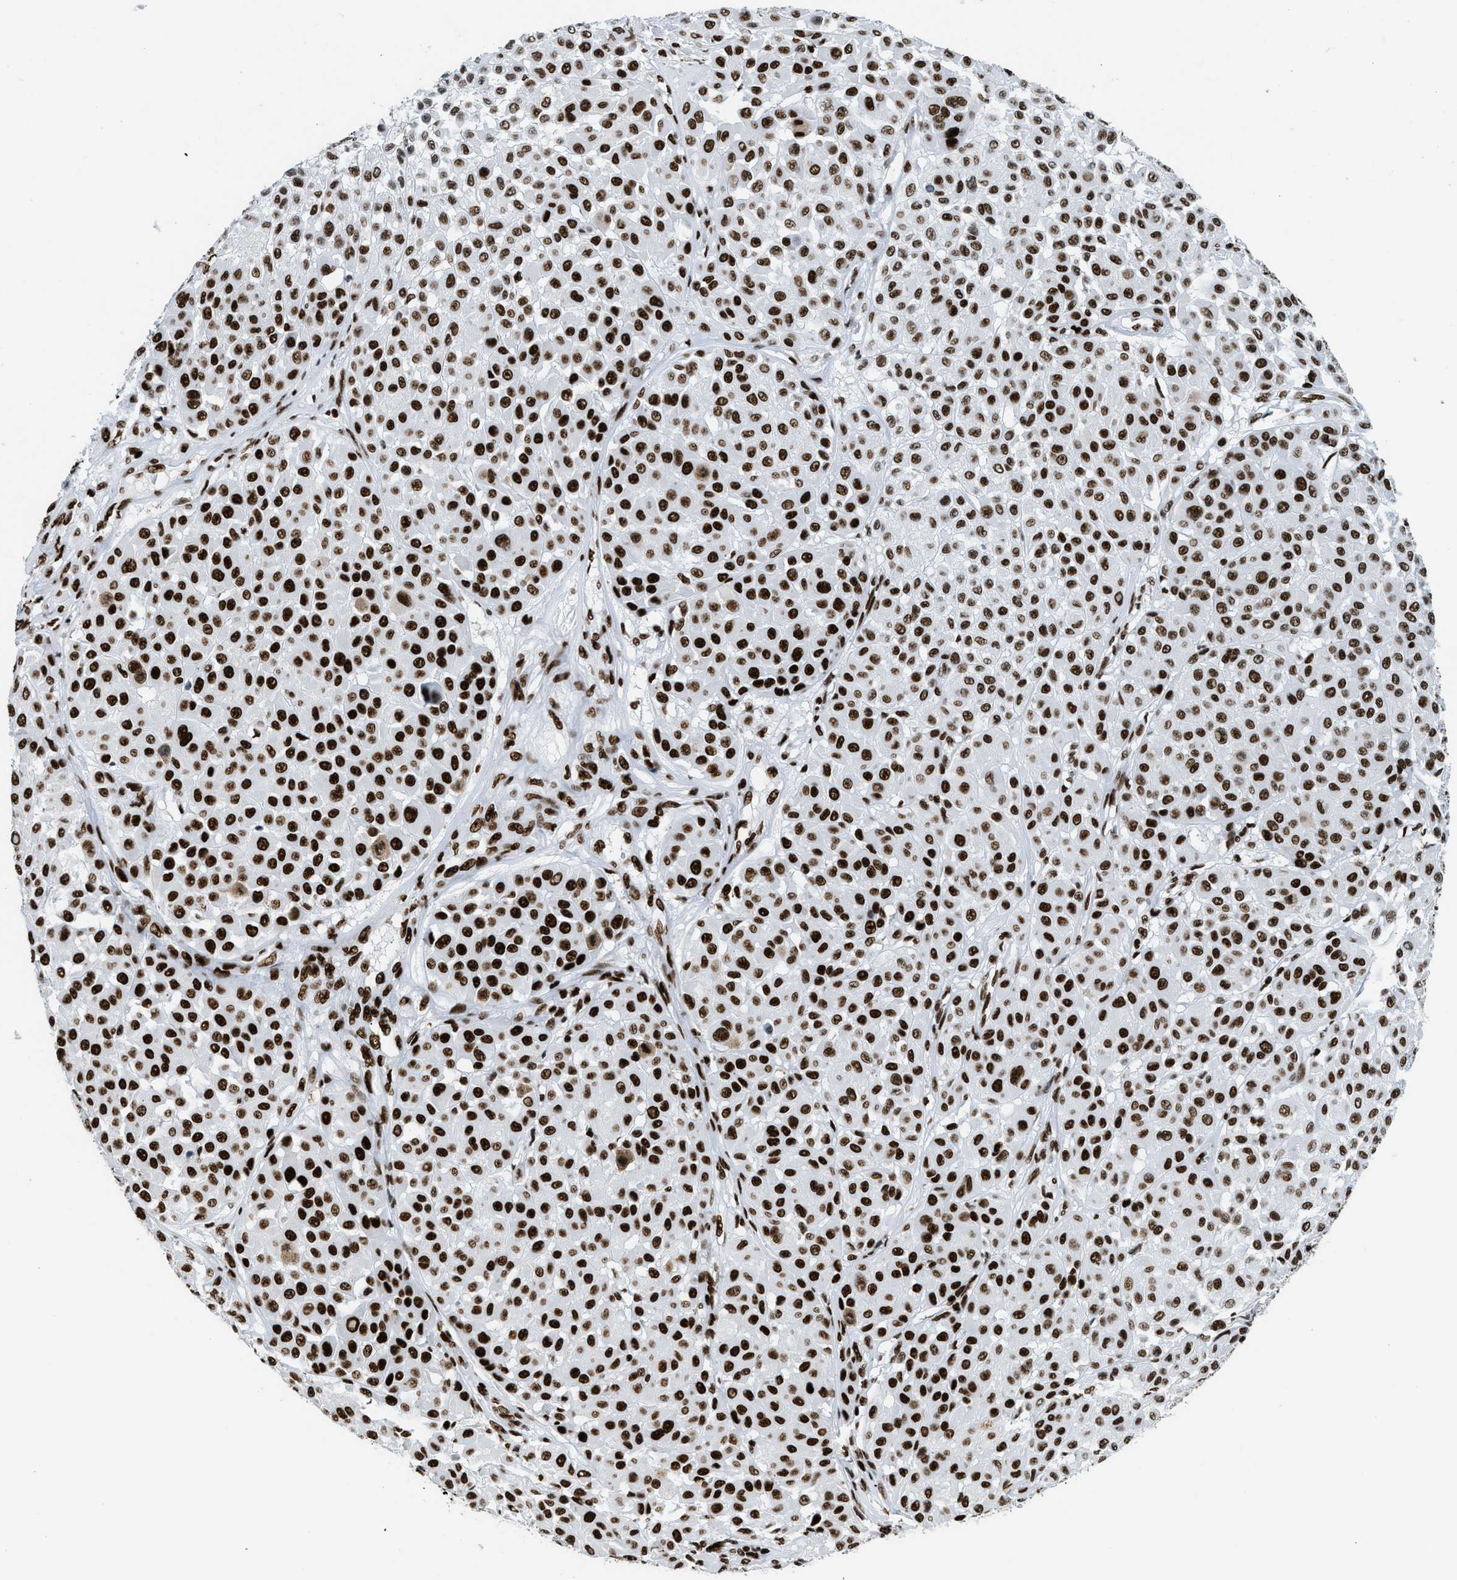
{"staining": {"intensity": "strong", "quantity": ">75%", "location": "nuclear"}, "tissue": "melanoma", "cell_type": "Tumor cells", "image_type": "cancer", "snomed": [{"axis": "morphology", "description": "Malignant melanoma, Metastatic site"}, {"axis": "topography", "description": "Soft tissue"}], "caption": "Malignant melanoma (metastatic site) was stained to show a protein in brown. There is high levels of strong nuclear positivity in about >75% of tumor cells.", "gene": "PIF1", "patient": {"sex": "male", "age": 41}}